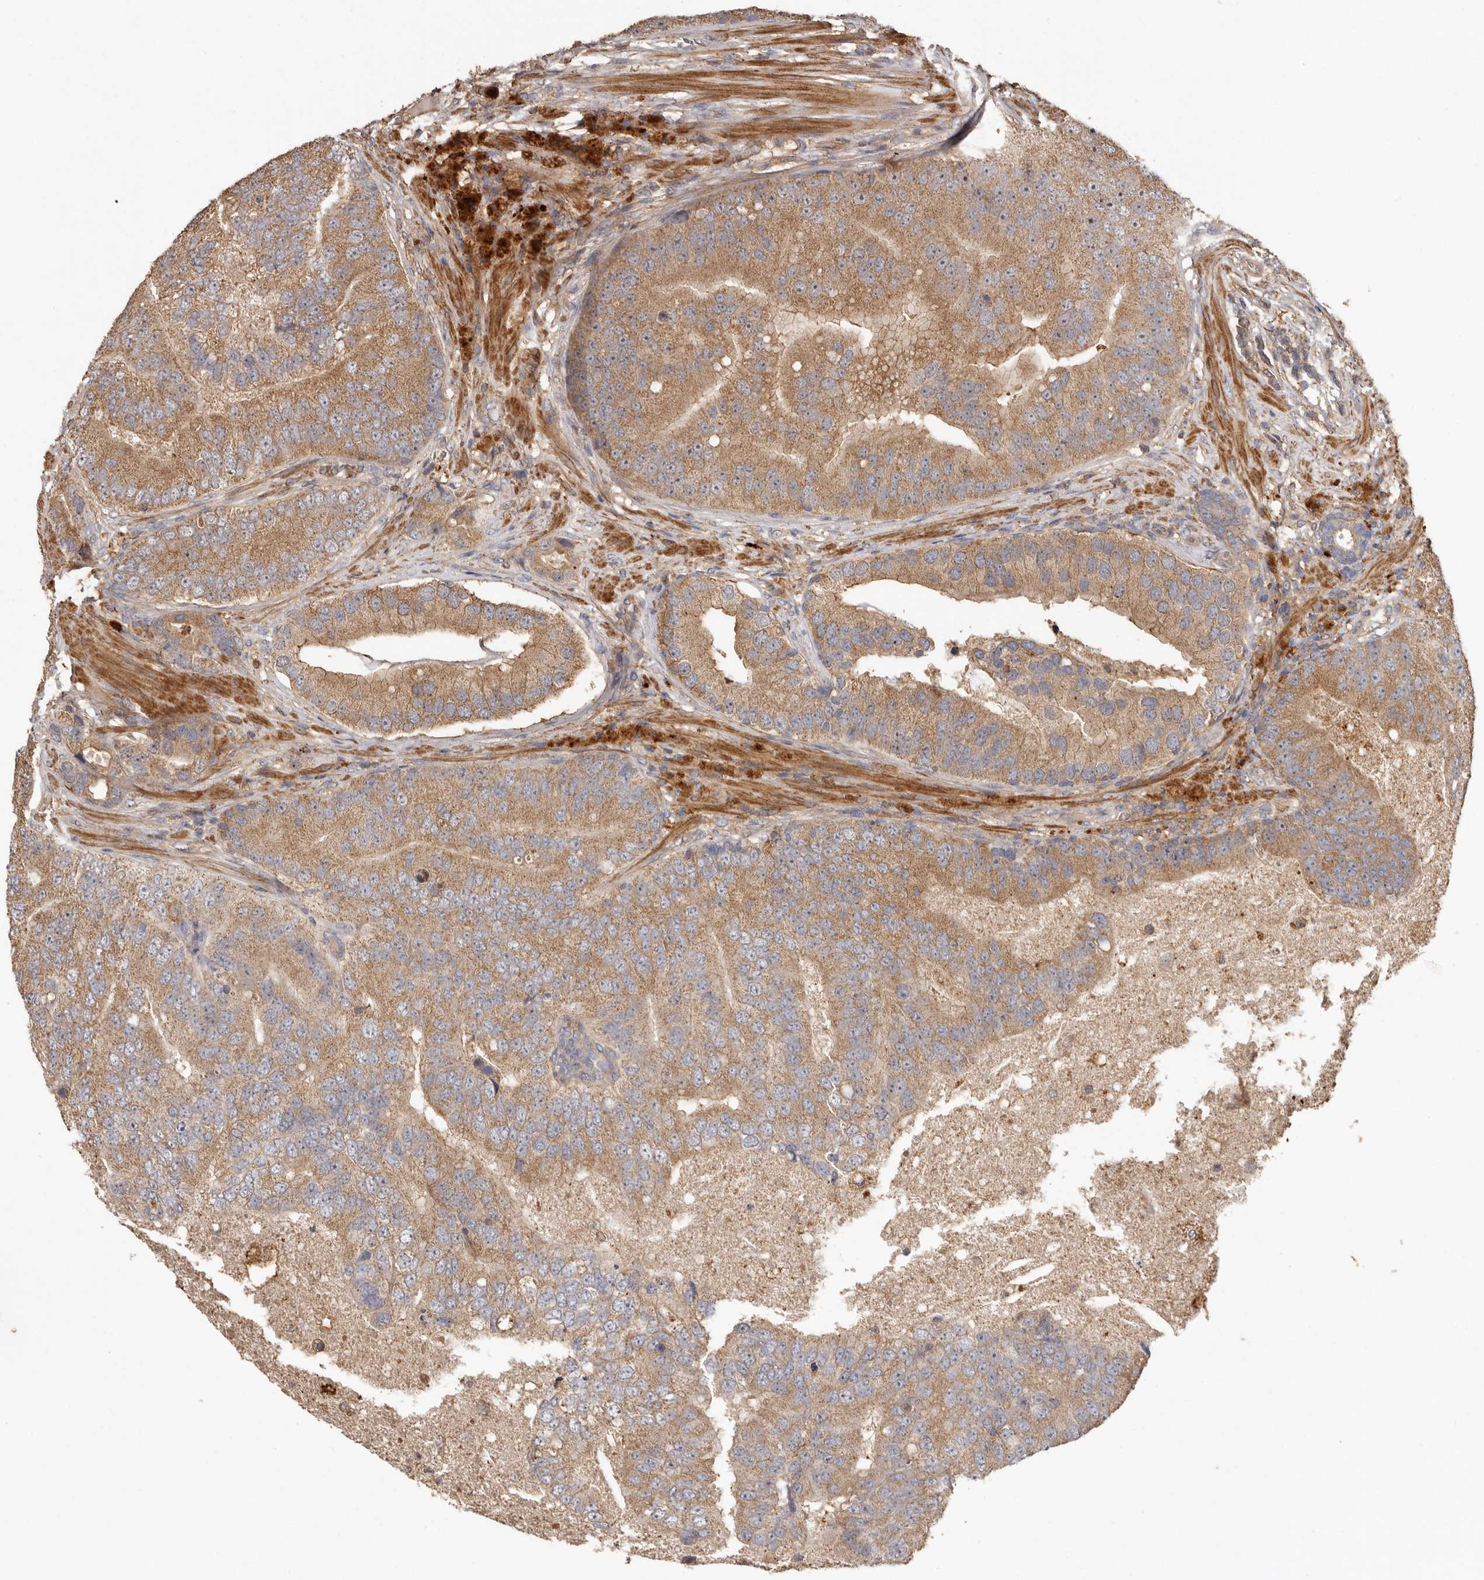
{"staining": {"intensity": "moderate", "quantity": ">75%", "location": "cytoplasmic/membranous"}, "tissue": "prostate cancer", "cell_type": "Tumor cells", "image_type": "cancer", "snomed": [{"axis": "morphology", "description": "Adenocarcinoma, High grade"}, {"axis": "topography", "description": "Prostate"}], "caption": "Prostate cancer (adenocarcinoma (high-grade)) stained with a brown dye demonstrates moderate cytoplasmic/membranous positive positivity in approximately >75% of tumor cells.", "gene": "RWDD1", "patient": {"sex": "male", "age": 70}}